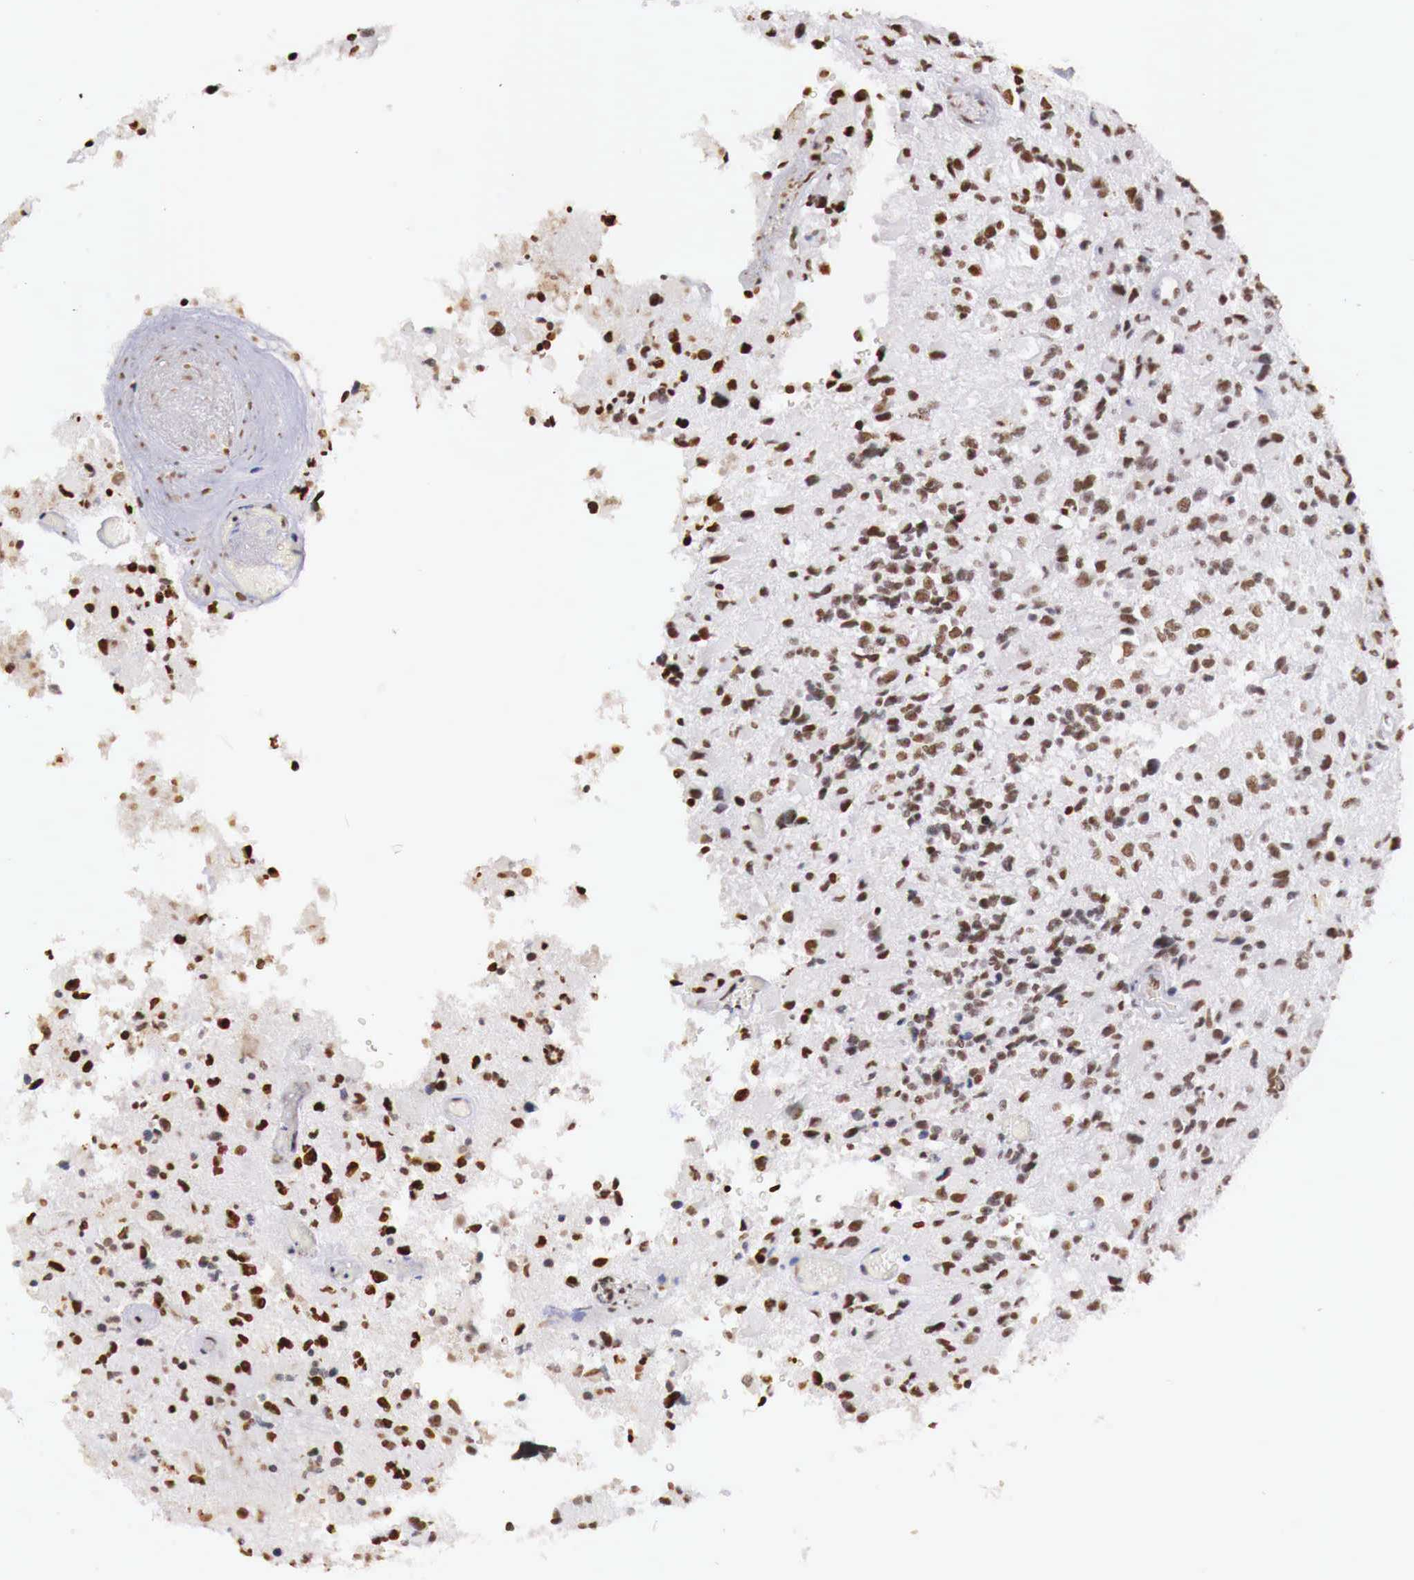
{"staining": {"intensity": "strong", "quantity": ">75%", "location": "nuclear"}, "tissue": "glioma", "cell_type": "Tumor cells", "image_type": "cancer", "snomed": [{"axis": "morphology", "description": "Glioma, malignant, High grade"}, {"axis": "topography", "description": "Brain"}], "caption": "Tumor cells exhibit strong nuclear staining in about >75% of cells in glioma. The staining was performed using DAB, with brown indicating positive protein expression. Nuclei are stained blue with hematoxylin.", "gene": "DKC1", "patient": {"sex": "male", "age": 69}}